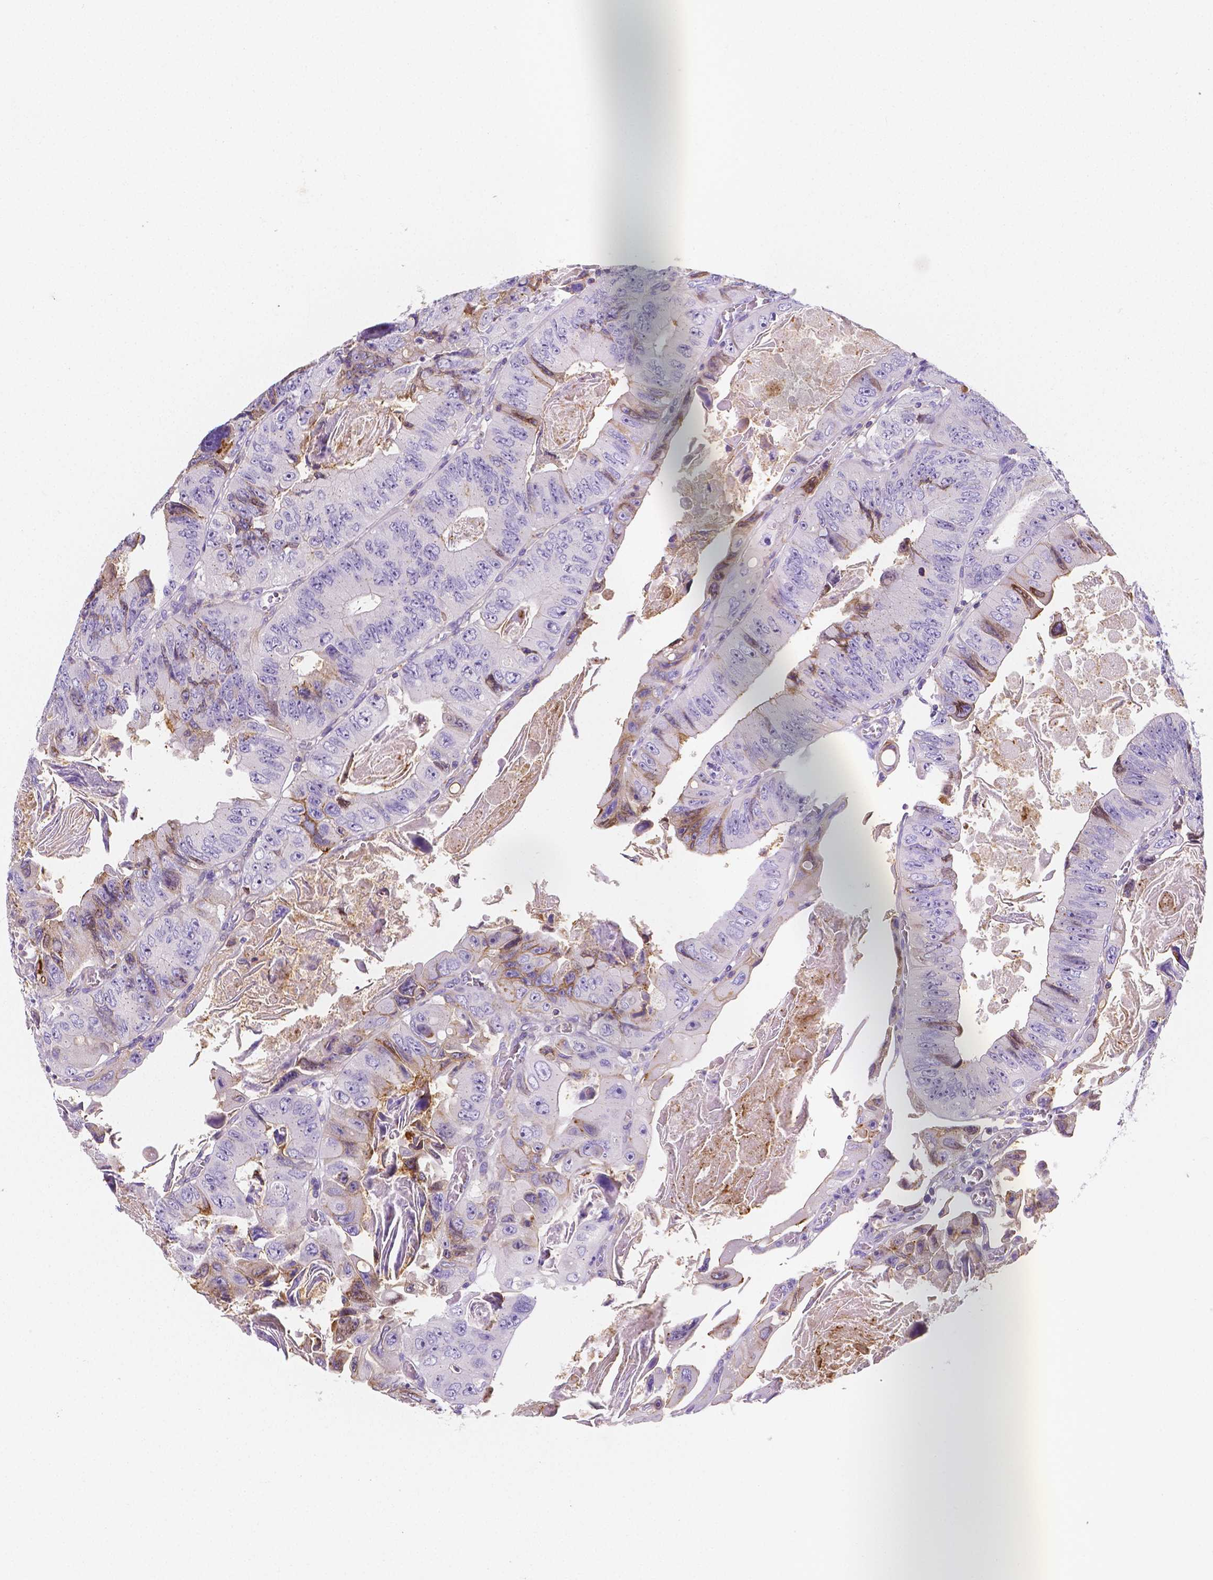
{"staining": {"intensity": "weak", "quantity": "<25%", "location": "cytoplasmic/membranous"}, "tissue": "colorectal cancer", "cell_type": "Tumor cells", "image_type": "cancer", "snomed": [{"axis": "morphology", "description": "Adenocarcinoma, NOS"}, {"axis": "topography", "description": "Colon"}], "caption": "The immunohistochemistry photomicrograph has no significant positivity in tumor cells of adenocarcinoma (colorectal) tissue.", "gene": "GABRD", "patient": {"sex": "female", "age": 84}}